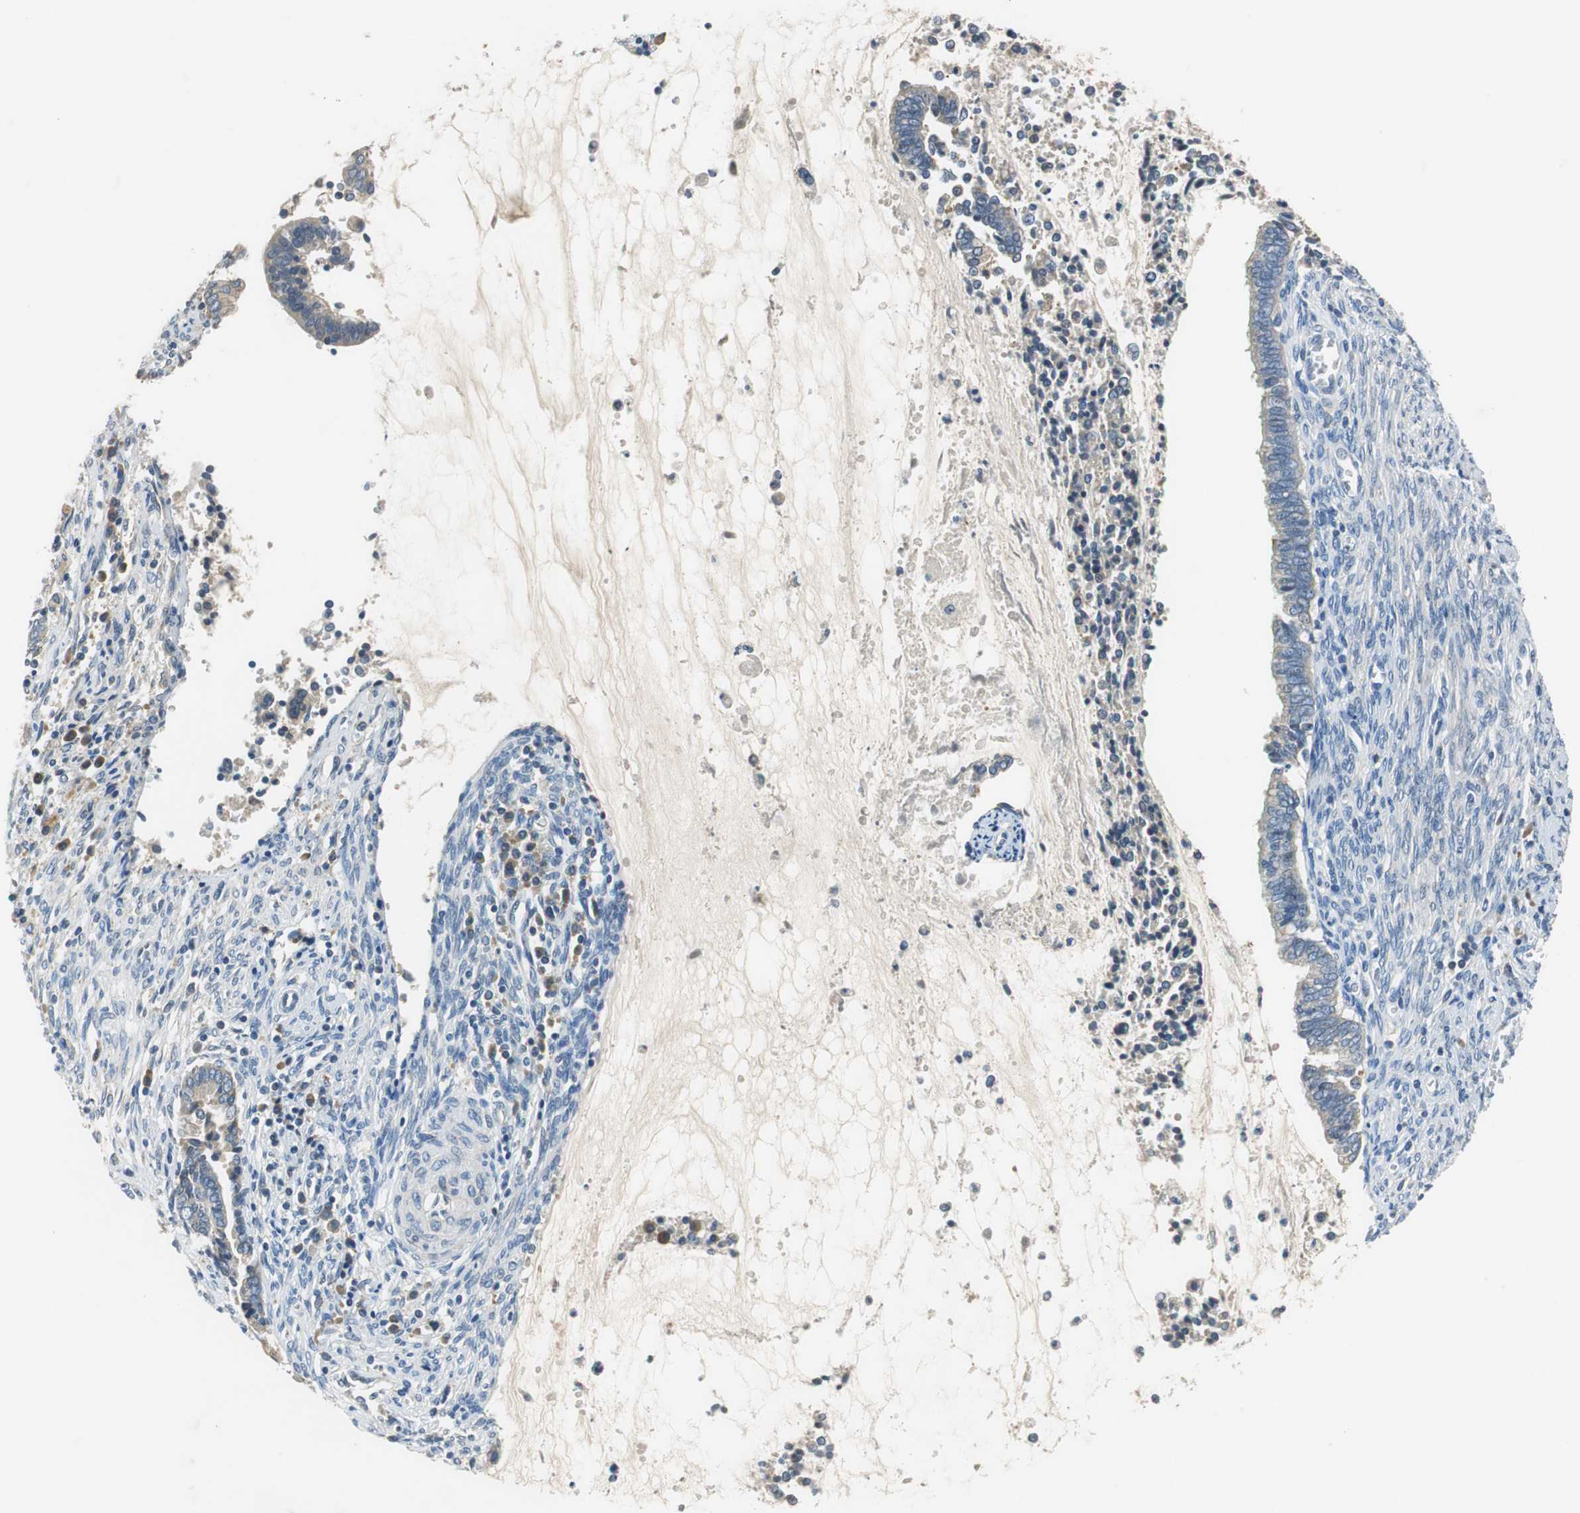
{"staining": {"intensity": "weak", "quantity": ">75%", "location": "cytoplasmic/membranous"}, "tissue": "cervical cancer", "cell_type": "Tumor cells", "image_type": "cancer", "snomed": [{"axis": "morphology", "description": "Adenocarcinoma, NOS"}, {"axis": "topography", "description": "Cervix"}], "caption": "Protein expression analysis of human cervical cancer reveals weak cytoplasmic/membranous staining in approximately >75% of tumor cells.", "gene": "FADS2", "patient": {"sex": "female", "age": 44}}